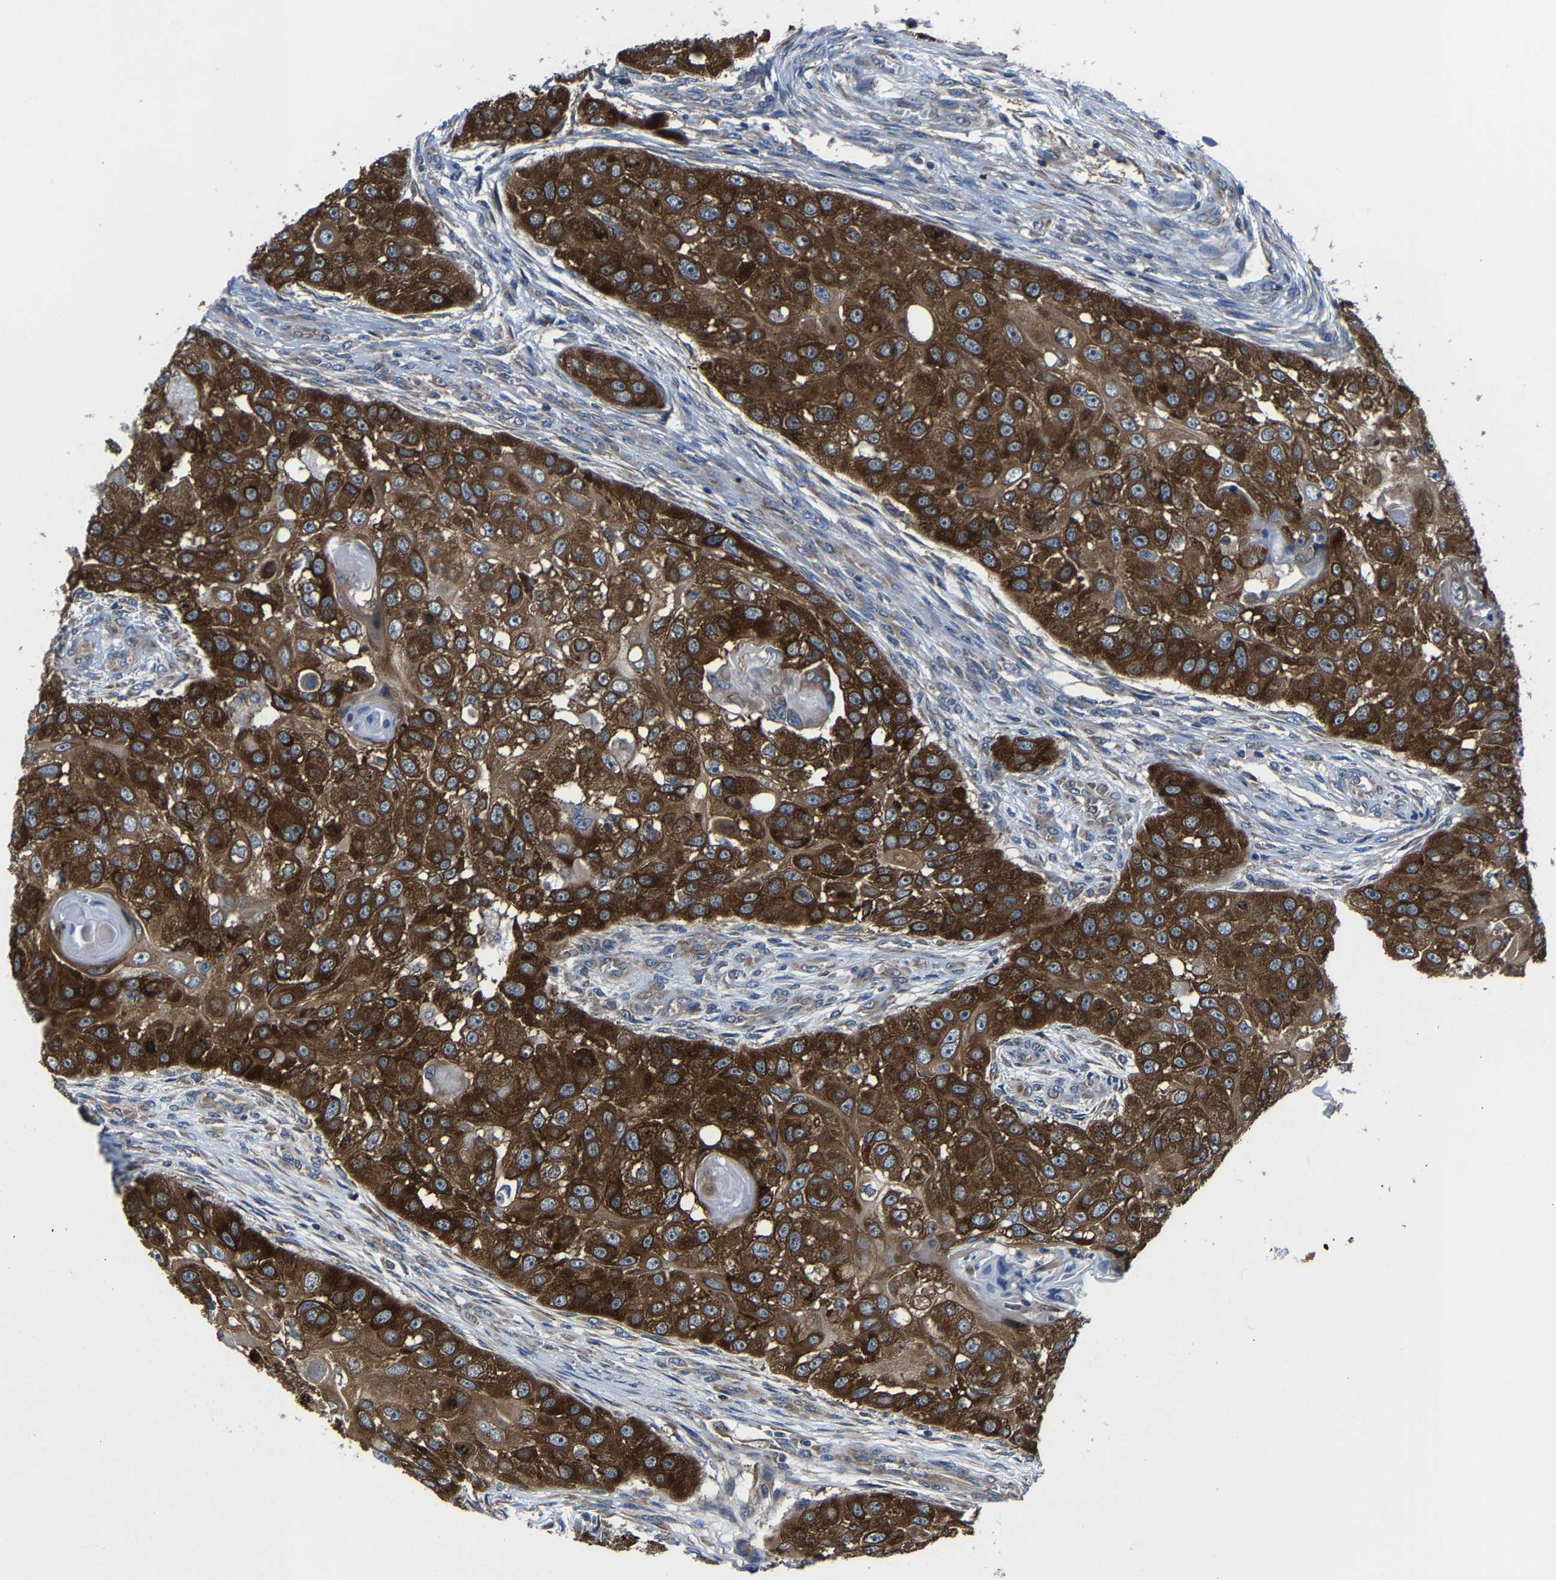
{"staining": {"intensity": "strong", "quantity": ">75%", "location": "cytoplasmic/membranous"}, "tissue": "head and neck cancer", "cell_type": "Tumor cells", "image_type": "cancer", "snomed": [{"axis": "morphology", "description": "Normal tissue, NOS"}, {"axis": "morphology", "description": "Squamous cell carcinoma, NOS"}, {"axis": "topography", "description": "Skeletal muscle"}, {"axis": "topography", "description": "Head-Neck"}], "caption": "The photomicrograph shows a brown stain indicating the presence of a protein in the cytoplasmic/membranous of tumor cells in squamous cell carcinoma (head and neck). (brown staining indicates protein expression, while blue staining denotes nuclei).", "gene": "G3BP2", "patient": {"sex": "male", "age": 51}}